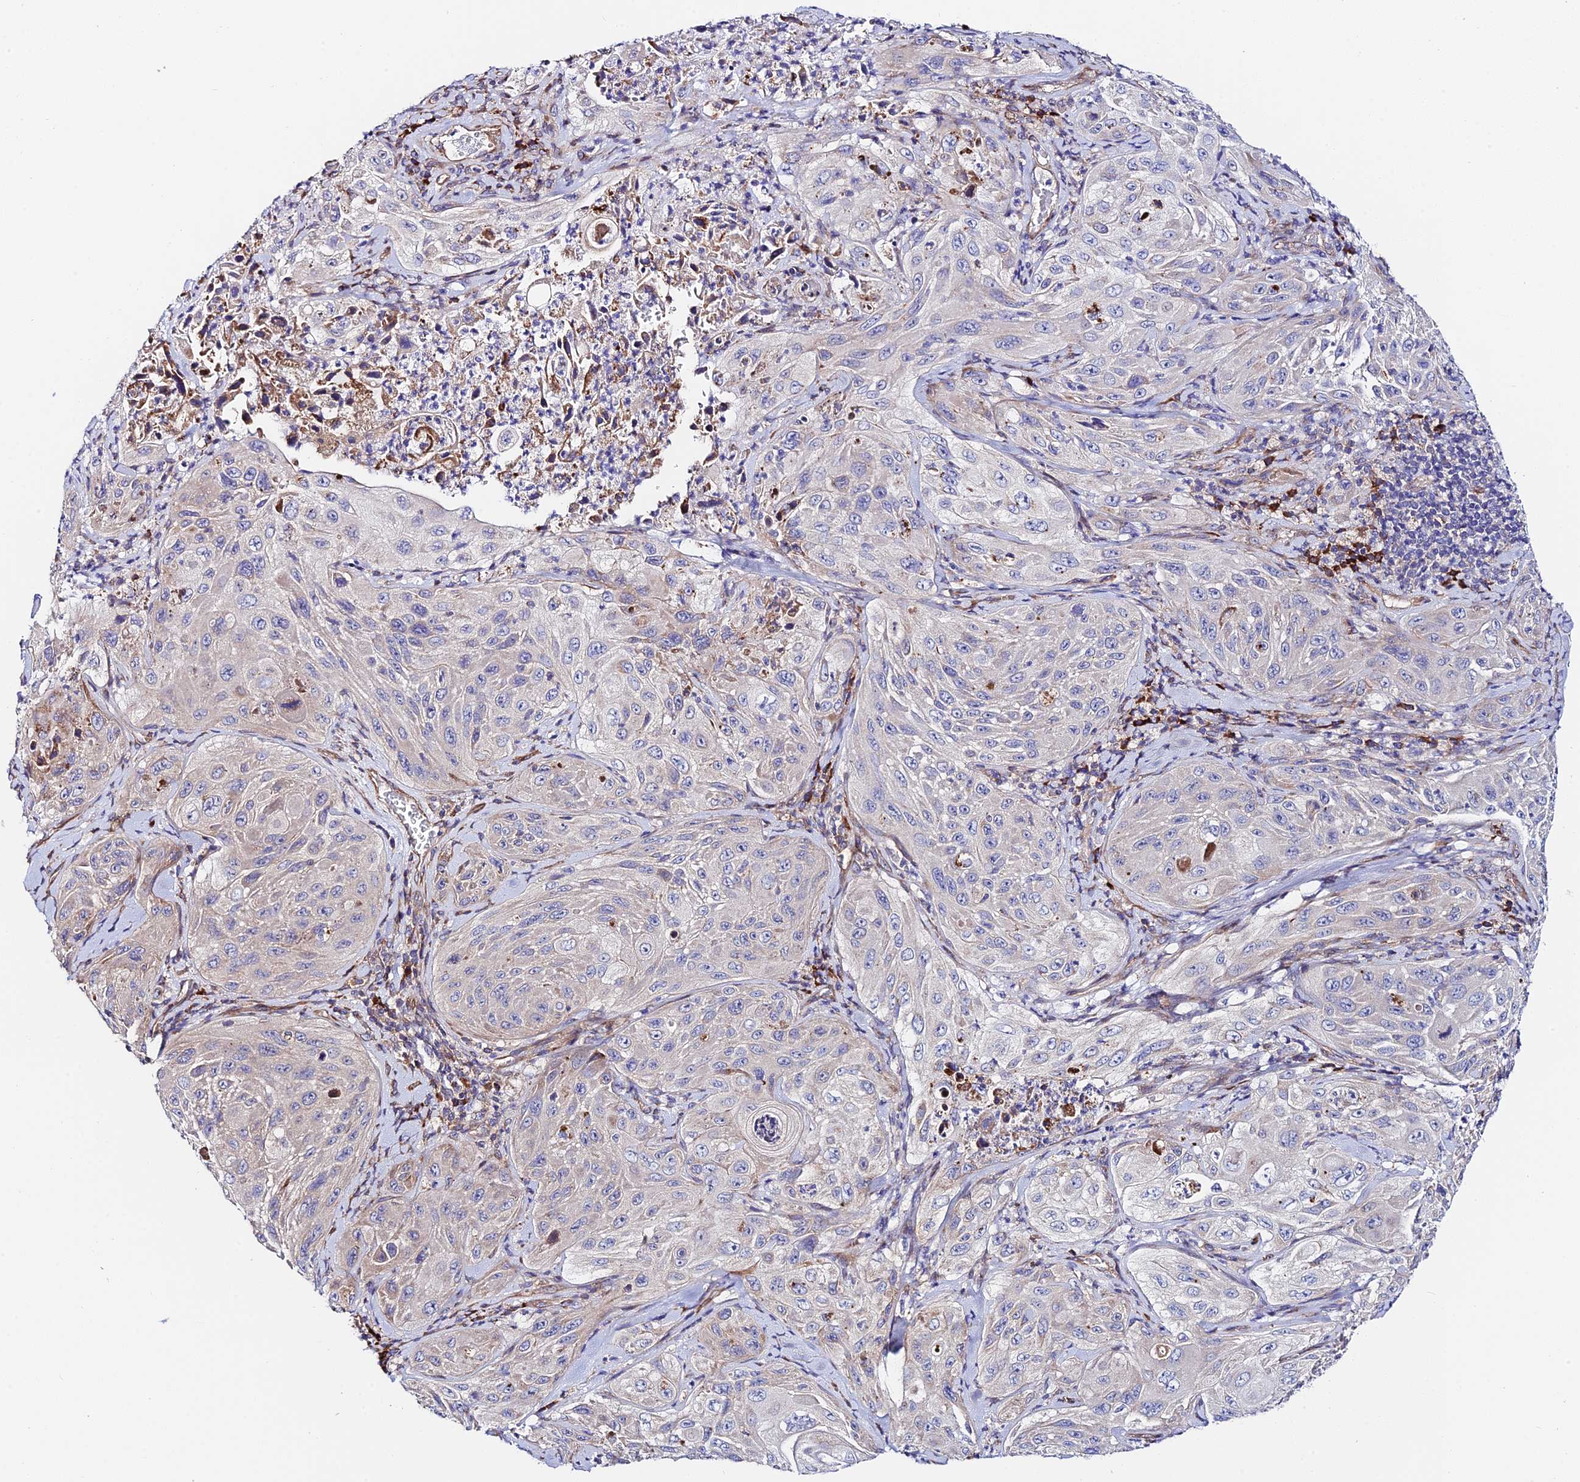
{"staining": {"intensity": "negative", "quantity": "none", "location": "none"}, "tissue": "cervical cancer", "cell_type": "Tumor cells", "image_type": "cancer", "snomed": [{"axis": "morphology", "description": "Squamous cell carcinoma, NOS"}, {"axis": "topography", "description": "Cervix"}], "caption": "A micrograph of cervical squamous cell carcinoma stained for a protein shows no brown staining in tumor cells.", "gene": "VPS13C", "patient": {"sex": "female", "age": 42}}